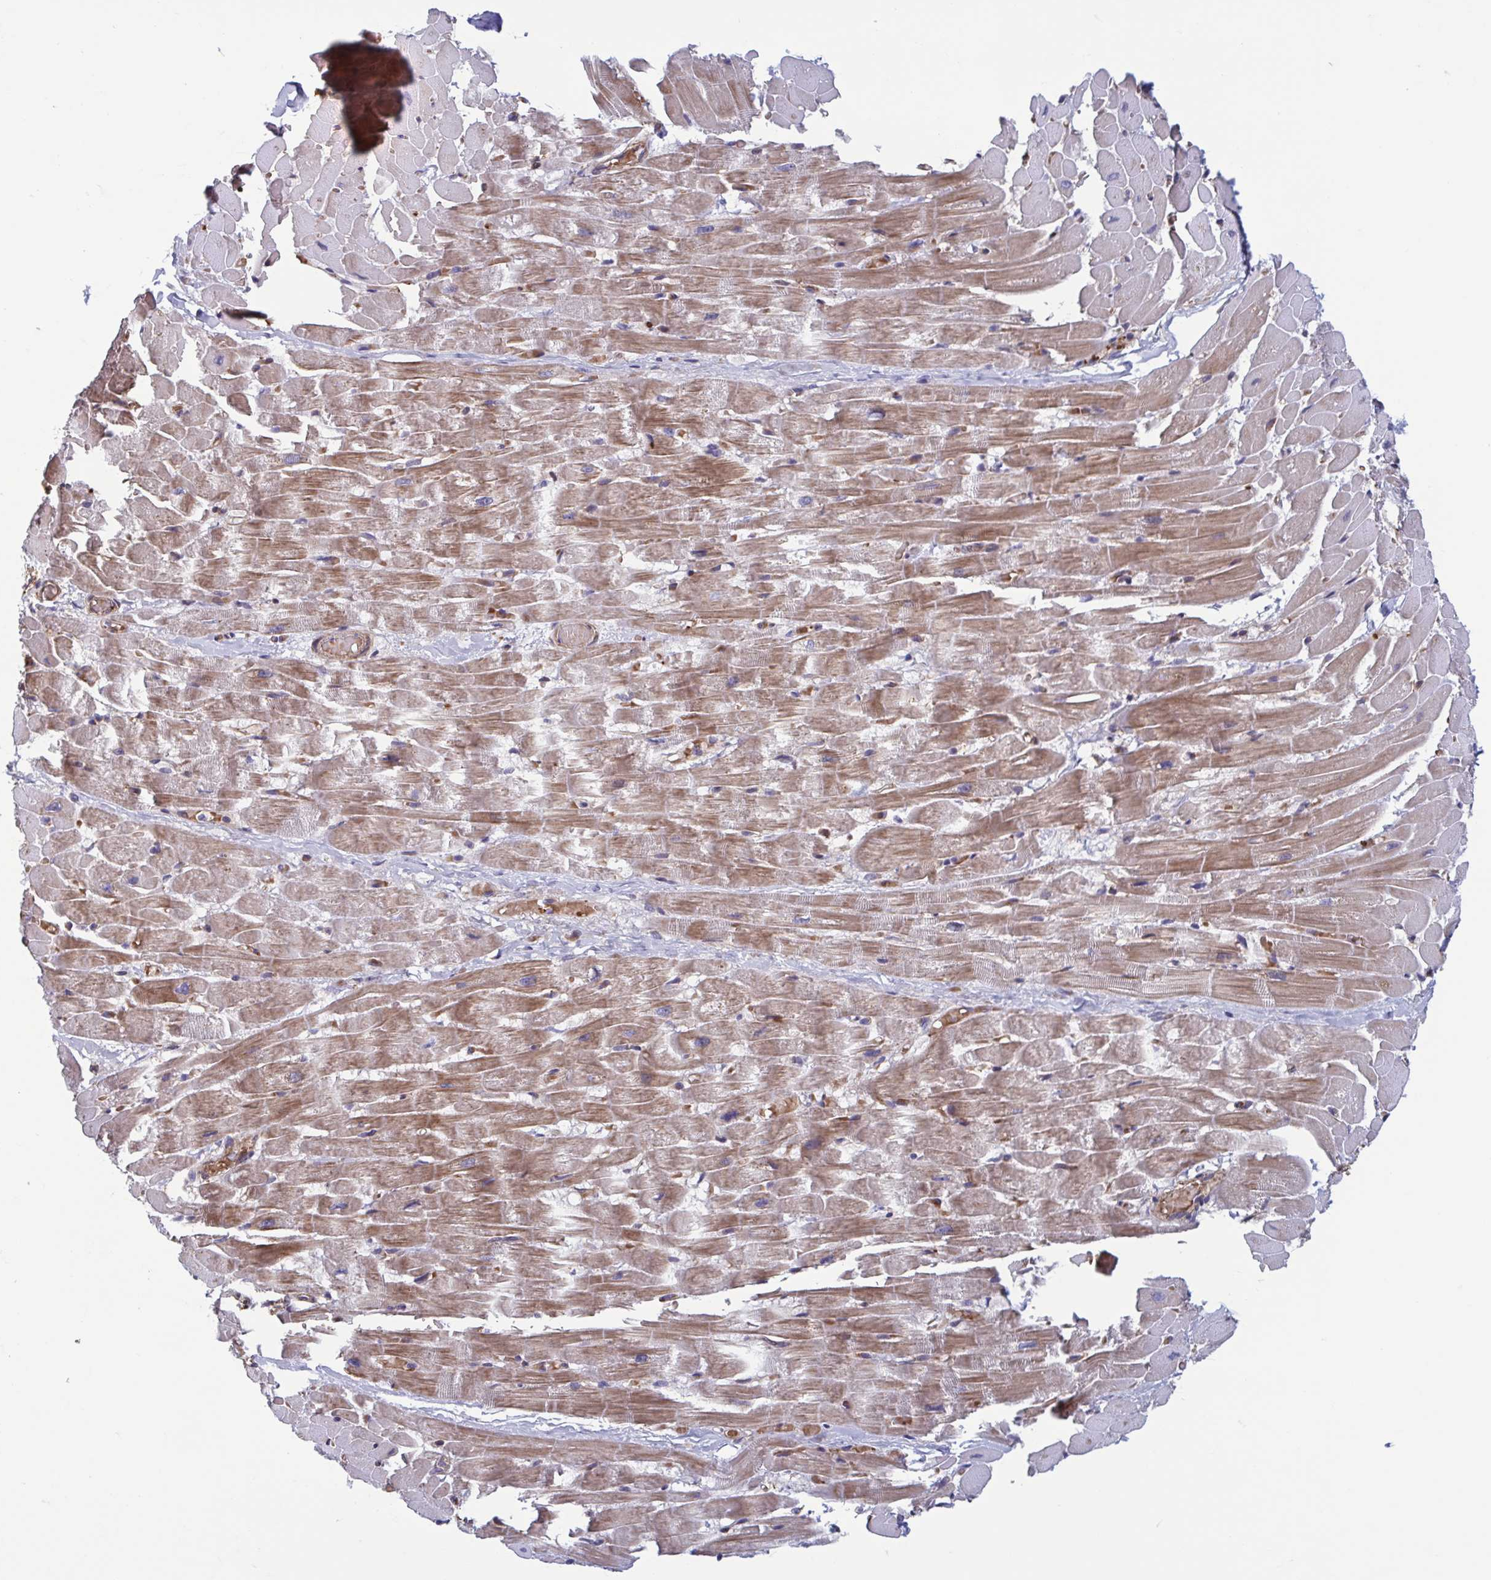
{"staining": {"intensity": "moderate", "quantity": "25%-75%", "location": "cytoplasmic/membranous"}, "tissue": "heart muscle", "cell_type": "Cardiomyocytes", "image_type": "normal", "snomed": [{"axis": "morphology", "description": "Normal tissue, NOS"}, {"axis": "topography", "description": "Heart"}], "caption": "Immunohistochemical staining of benign human heart muscle displays moderate cytoplasmic/membranous protein positivity in approximately 25%-75% of cardiomyocytes. Nuclei are stained in blue.", "gene": "LRRC38", "patient": {"sex": "male", "age": 37}}